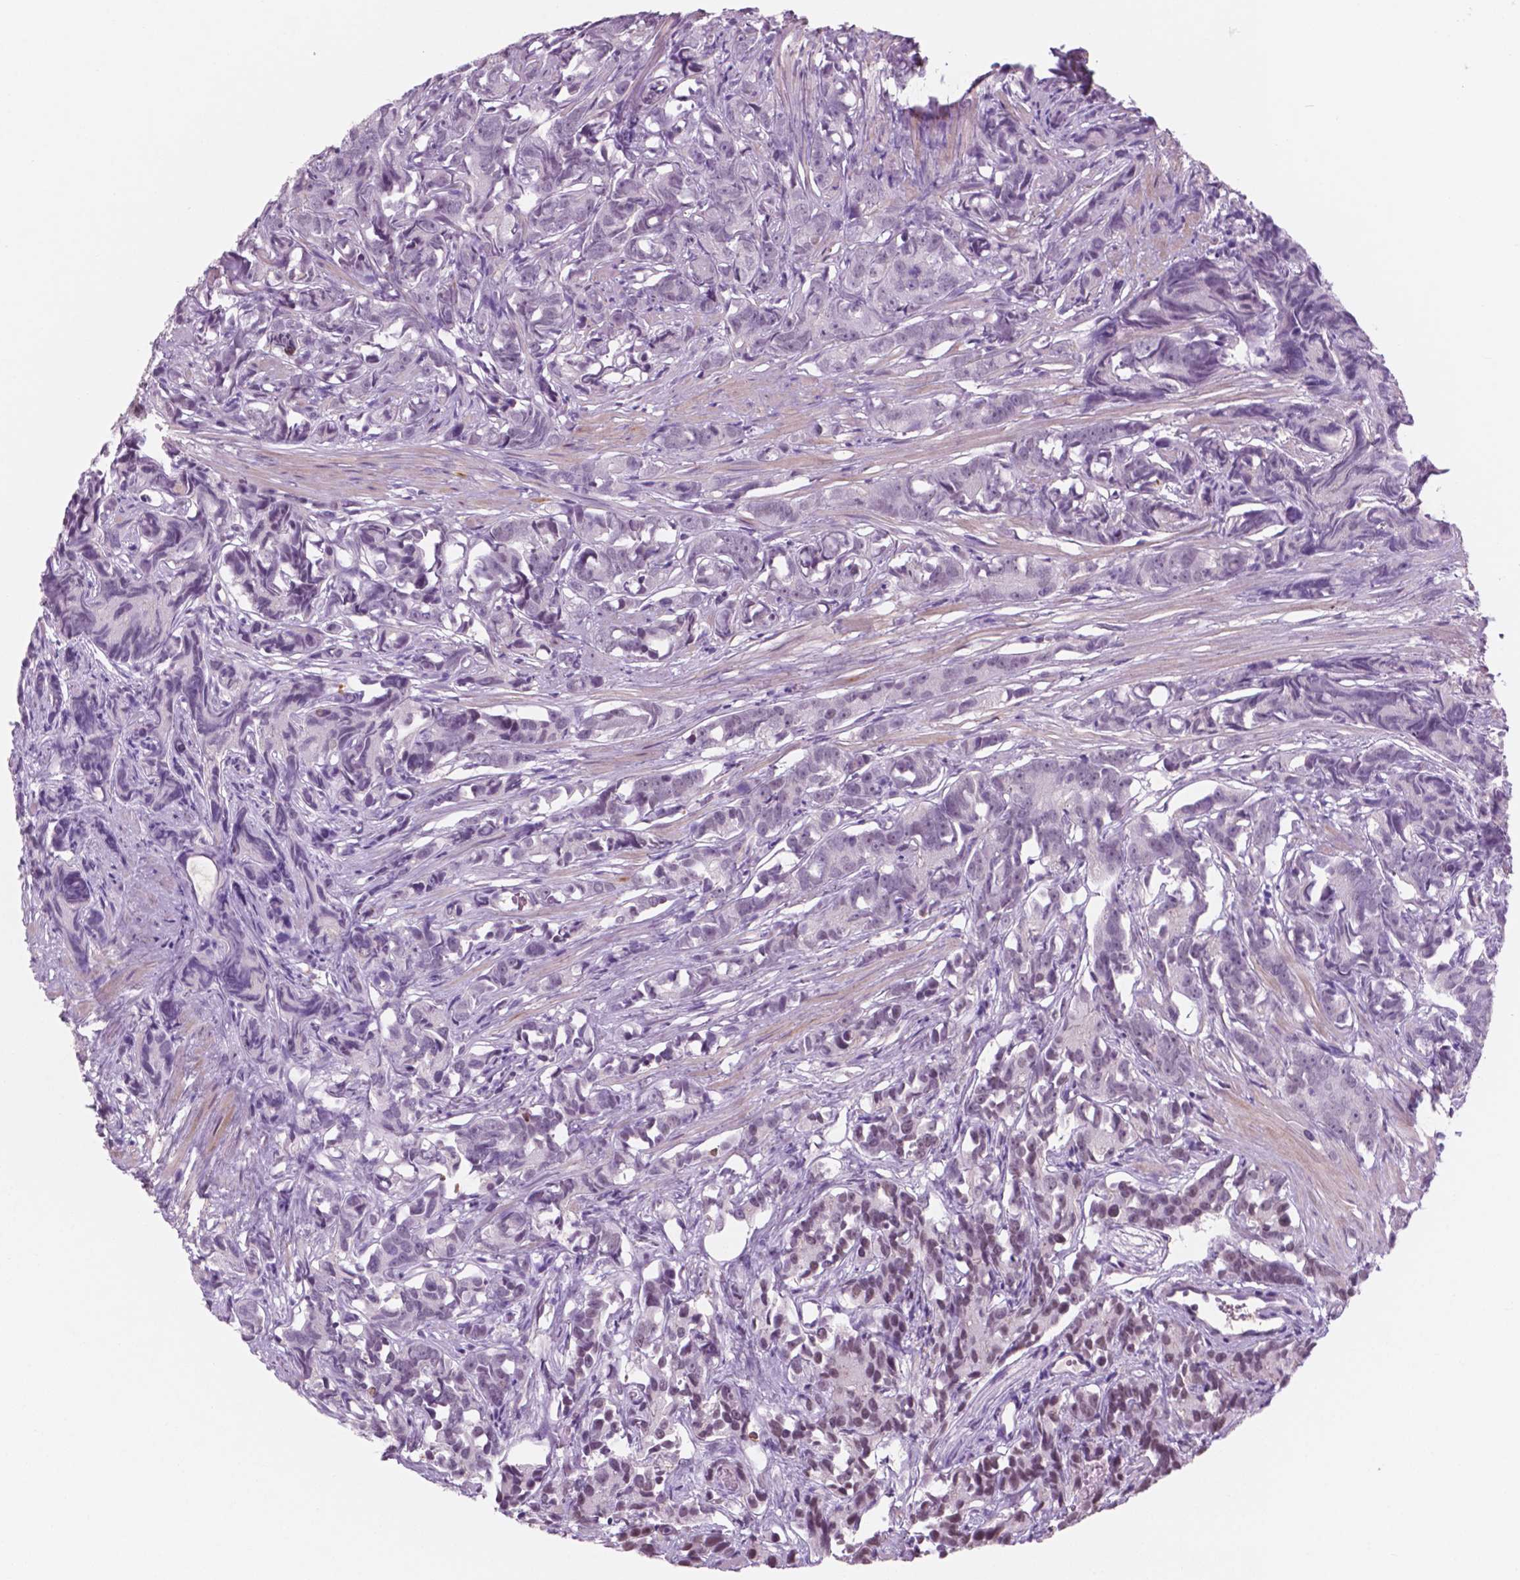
{"staining": {"intensity": "weak", "quantity": "25%-75%", "location": "nuclear"}, "tissue": "prostate cancer", "cell_type": "Tumor cells", "image_type": "cancer", "snomed": [{"axis": "morphology", "description": "Adenocarcinoma, High grade"}, {"axis": "topography", "description": "Prostate"}], "caption": "High-magnification brightfield microscopy of high-grade adenocarcinoma (prostate) stained with DAB (brown) and counterstained with hematoxylin (blue). tumor cells exhibit weak nuclear staining is present in approximately25%-75% of cells.", "gene": "CTR9", "patient": {"sex": "male", "age": 90}}